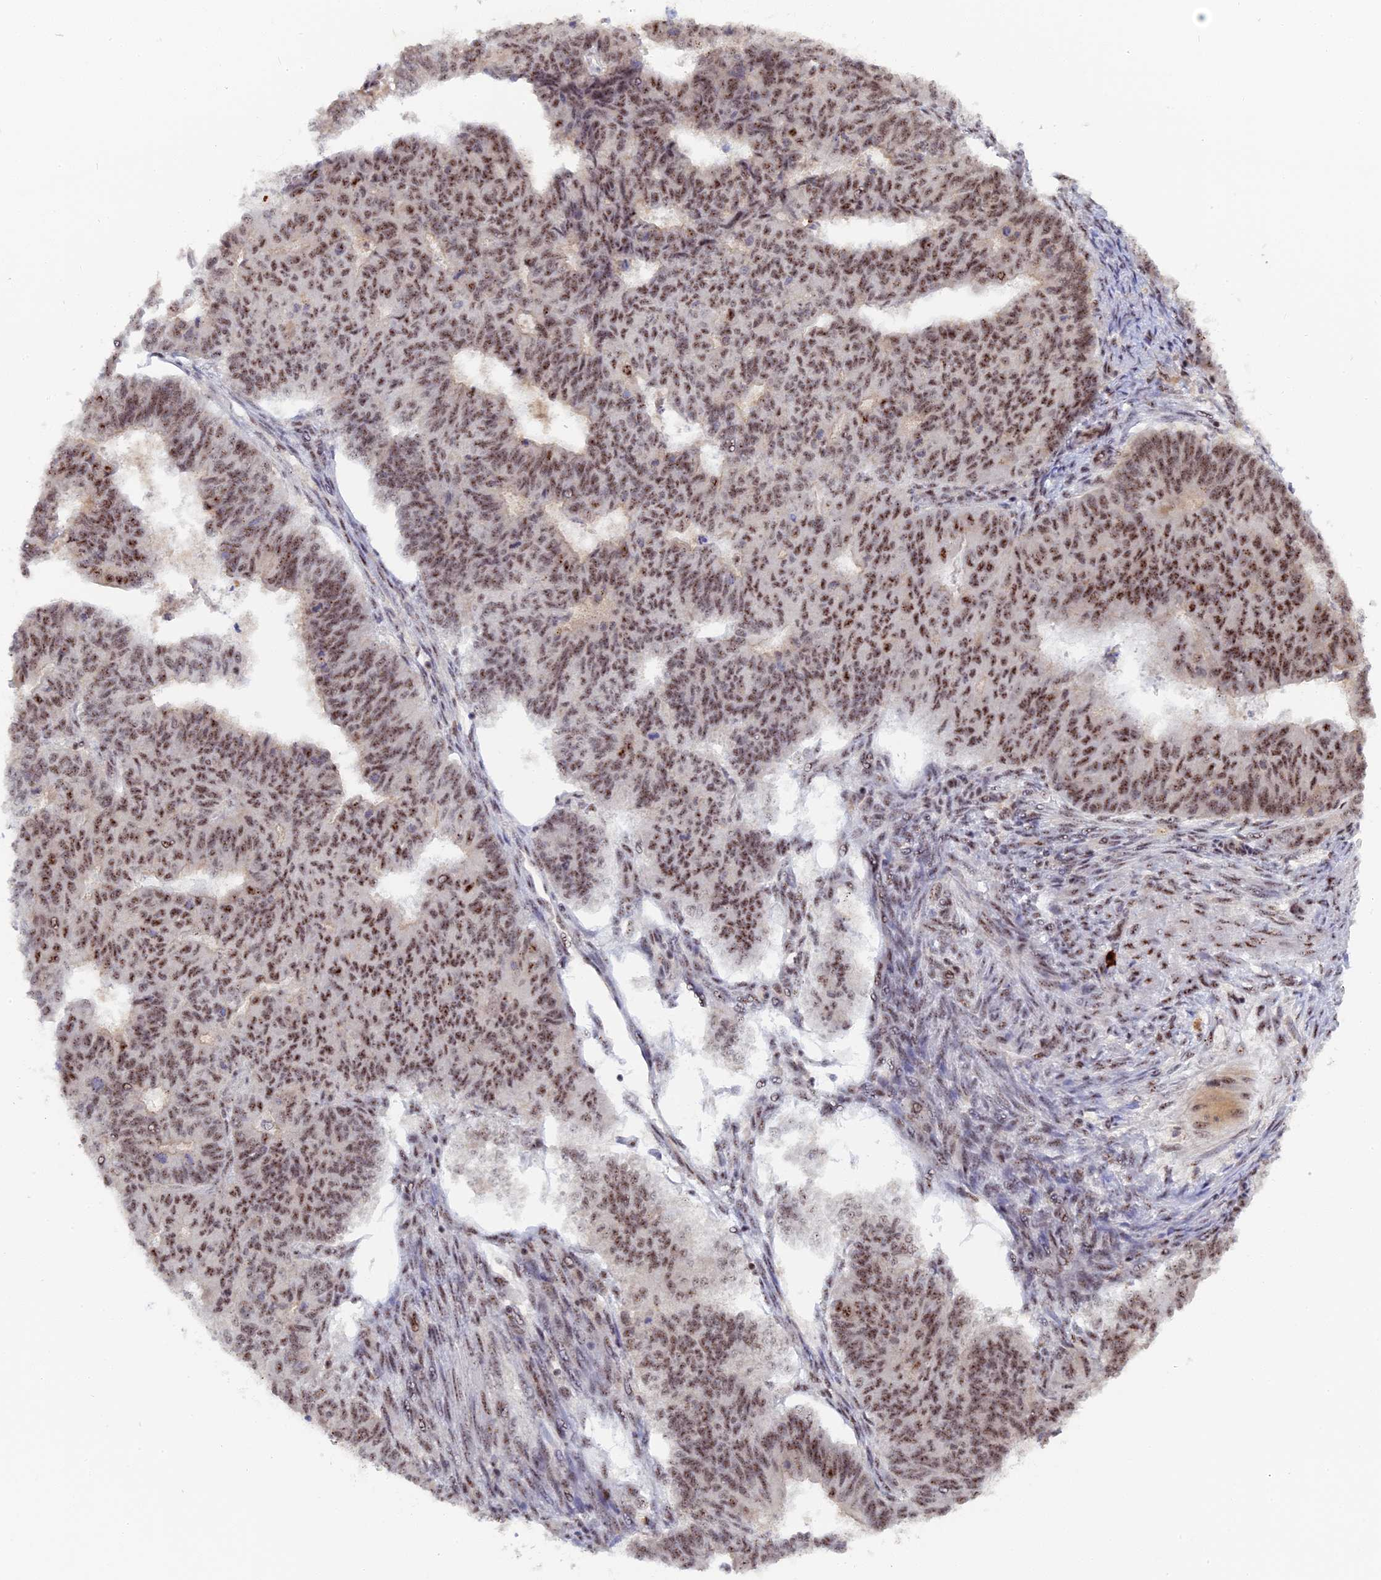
{"staining": {"intensity": "moderate", "quantity": ">75%", "location": "nuclear"}, "tissue": "endometrial cancer", "cell_type": "Tumor cells", "image_type": "cancer", "snomed": [{"axis": "morphology", "description": "Adenocarcinoma, NOS"}, {"axis": "topography", "description": "Endometrium"}], "caption": "Immunohistochemistry (IHC) micrograph of human endometrial adenocarcinoma stained for a protein (brown), which reveals medium levels of moderate nuclear expression in approximately >75% of tumor cells.", "gene": "TAB1", "patient": {"sex": "female", "age": 32}}